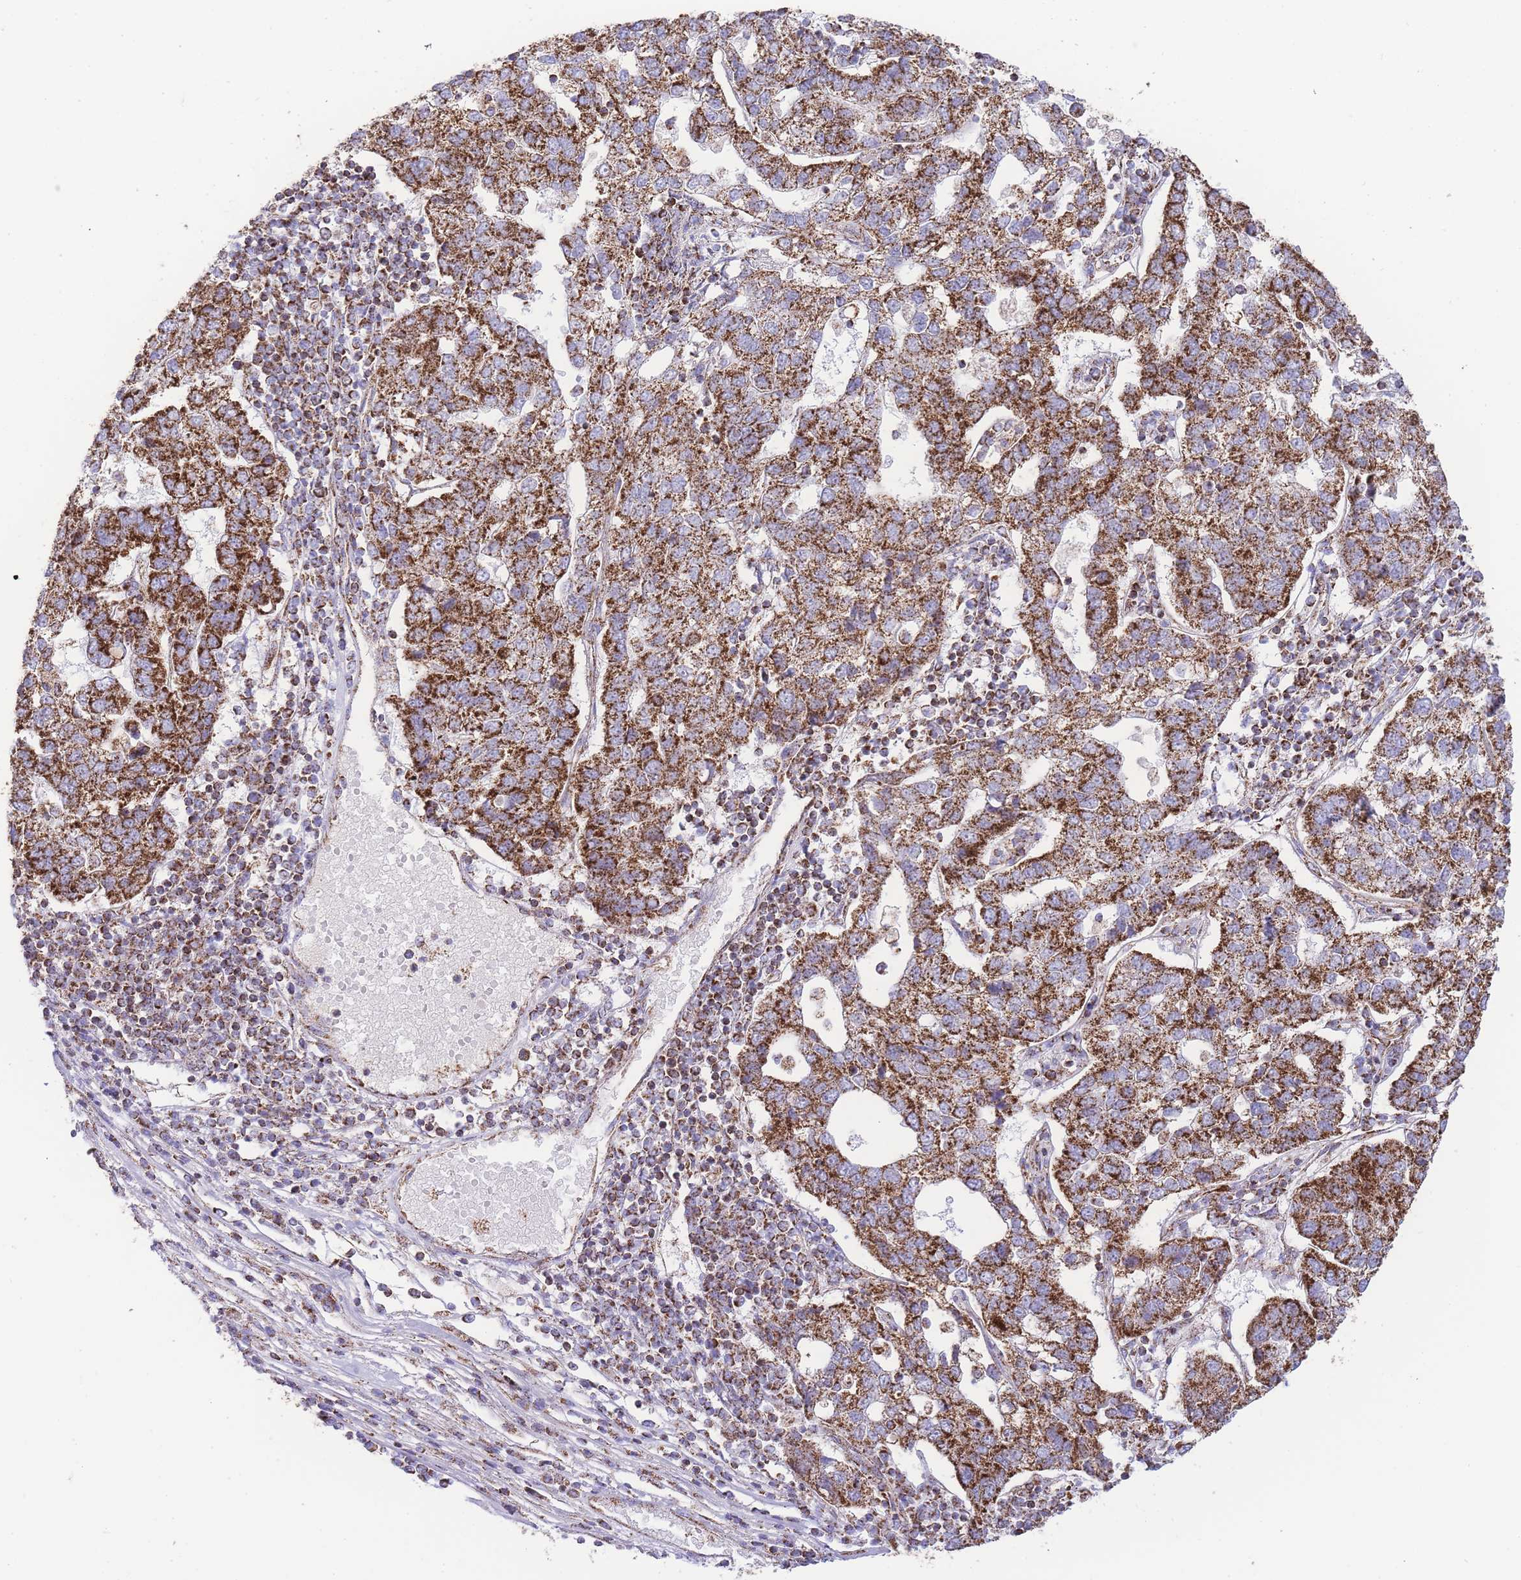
{"staining": {"intensity": "strong", "quantity": ">75%", "location": "cytoplasmic/membranous"}, "tissue": "pancreatic cancer", "cell_type": "Tumor cells", "image_type": "cancer", "snomed": [{"axis": "morphology", "description": "Adenocarcinoma, NOS"}, {"axis": "topography", "description": "Pancreas"}], "caption": "Immunohistochemical staining of human pancreatic cancer (adenocarcinoma) exhibits high levels of strong cytoplasmic/membranous positivity in approximately >75% of tumor cells. (DAB IHC, brown staining for protein, blue staining for nuclei).", "gene": "GSTM1", "patient": {"sex": "female", "age": 61}}